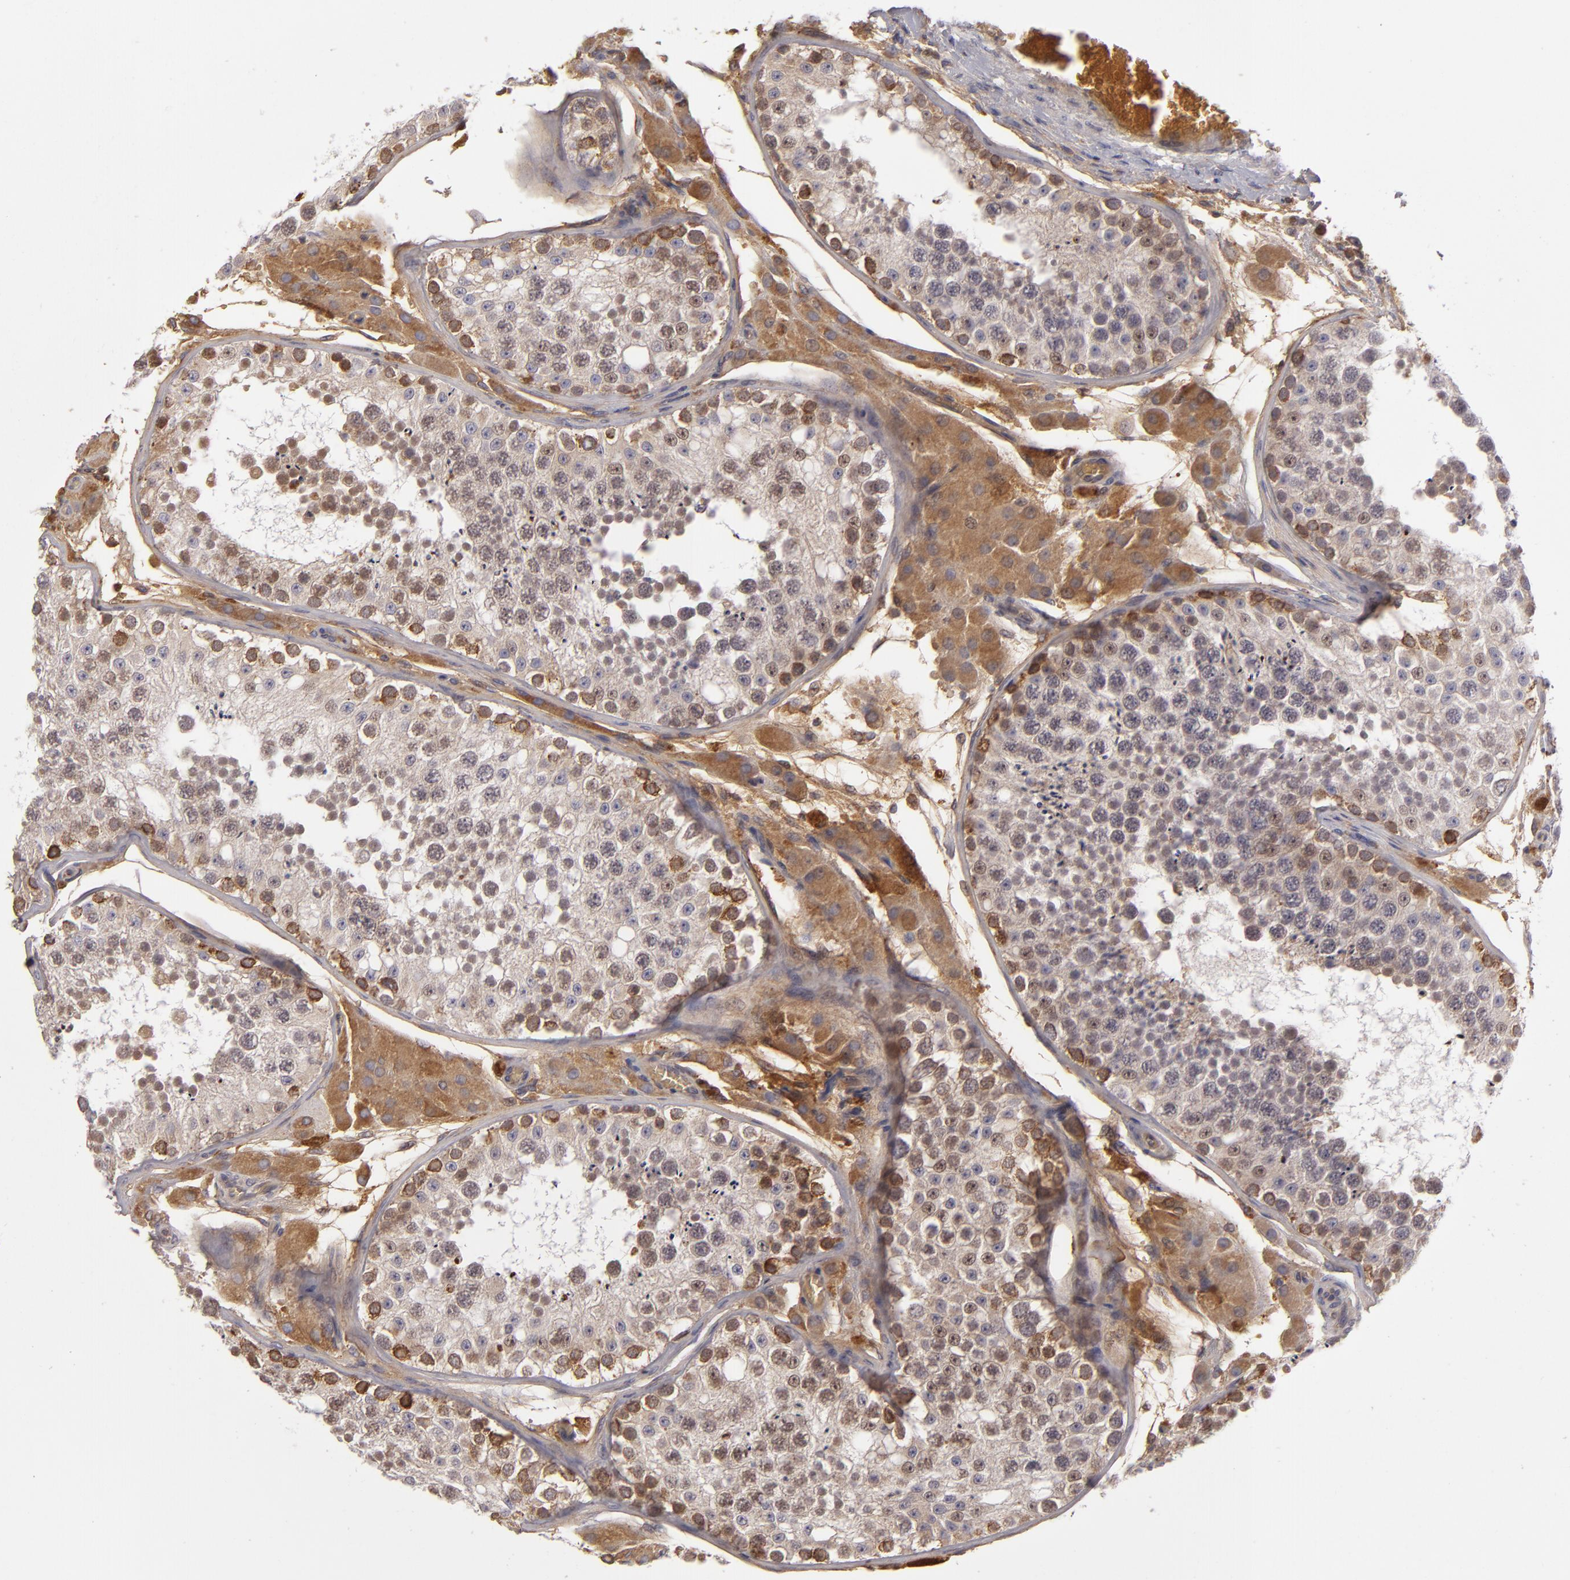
{"staining": {"intensity": "moderate", "quantity": ">75%", "location": "cytoplasmic/membranous,nuclear"}, "tissue": "testis", "cell_type": "Cells in seminiferous ducts", "image_type": "normal", "snomed": [{"axis": "morphology", "description": "Normal tissue, NOS"}, {"axis": "topography", "description": "Testis"}], "caption": "Cells in seminiferous ducts demonstrate moderate cytoplasmic/membranous,nuclear positivity in approximately >75% of cells in normal testis. The staining is performed using DAB brown chromogen to label protein expression. The nuclei are counter-stained blue using hematoxylin.", "gene": "CFB", "patient": {"sex": "male", "age": 26}}